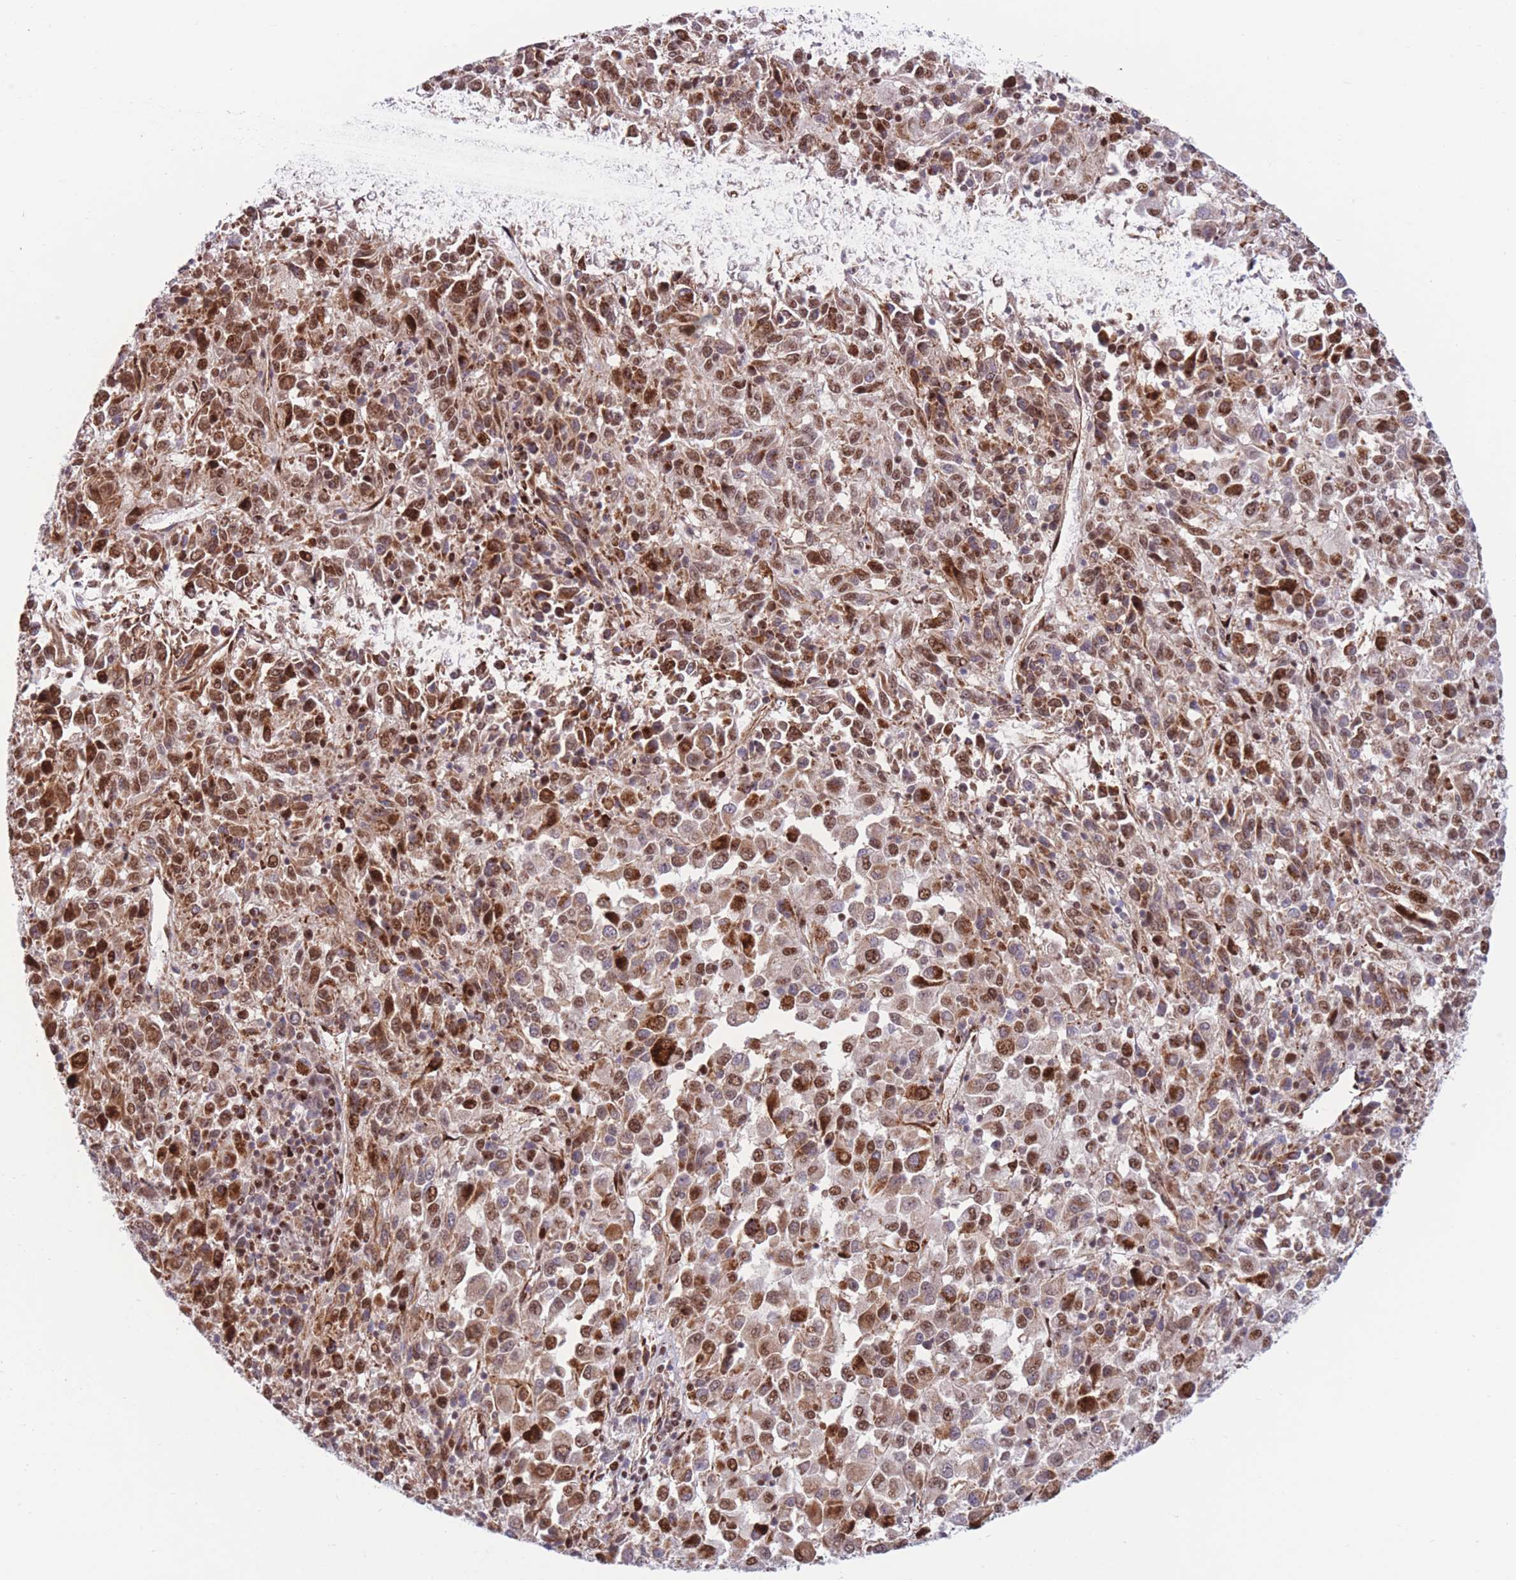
{"staining": {"intensity": "strong", "quantity": ">75%", "location": "nuclear"}, "tissue": "melanoma", "cell_type": "Tumor cells", "image_type": "cancer", "snomed": [{"axis": "morphology", "description": "Malignant melanoma, Metastatic site"}, {"axis": "topography", "description": "Lung"}], "caption": "Protein staining of malignant melanoma (metastatic site) tissue exhibits strong nuclear staining in approximately >75% of tumor cells.", "gene": "DNAJC3", "patient": {"sex": "male", "age": 64}}